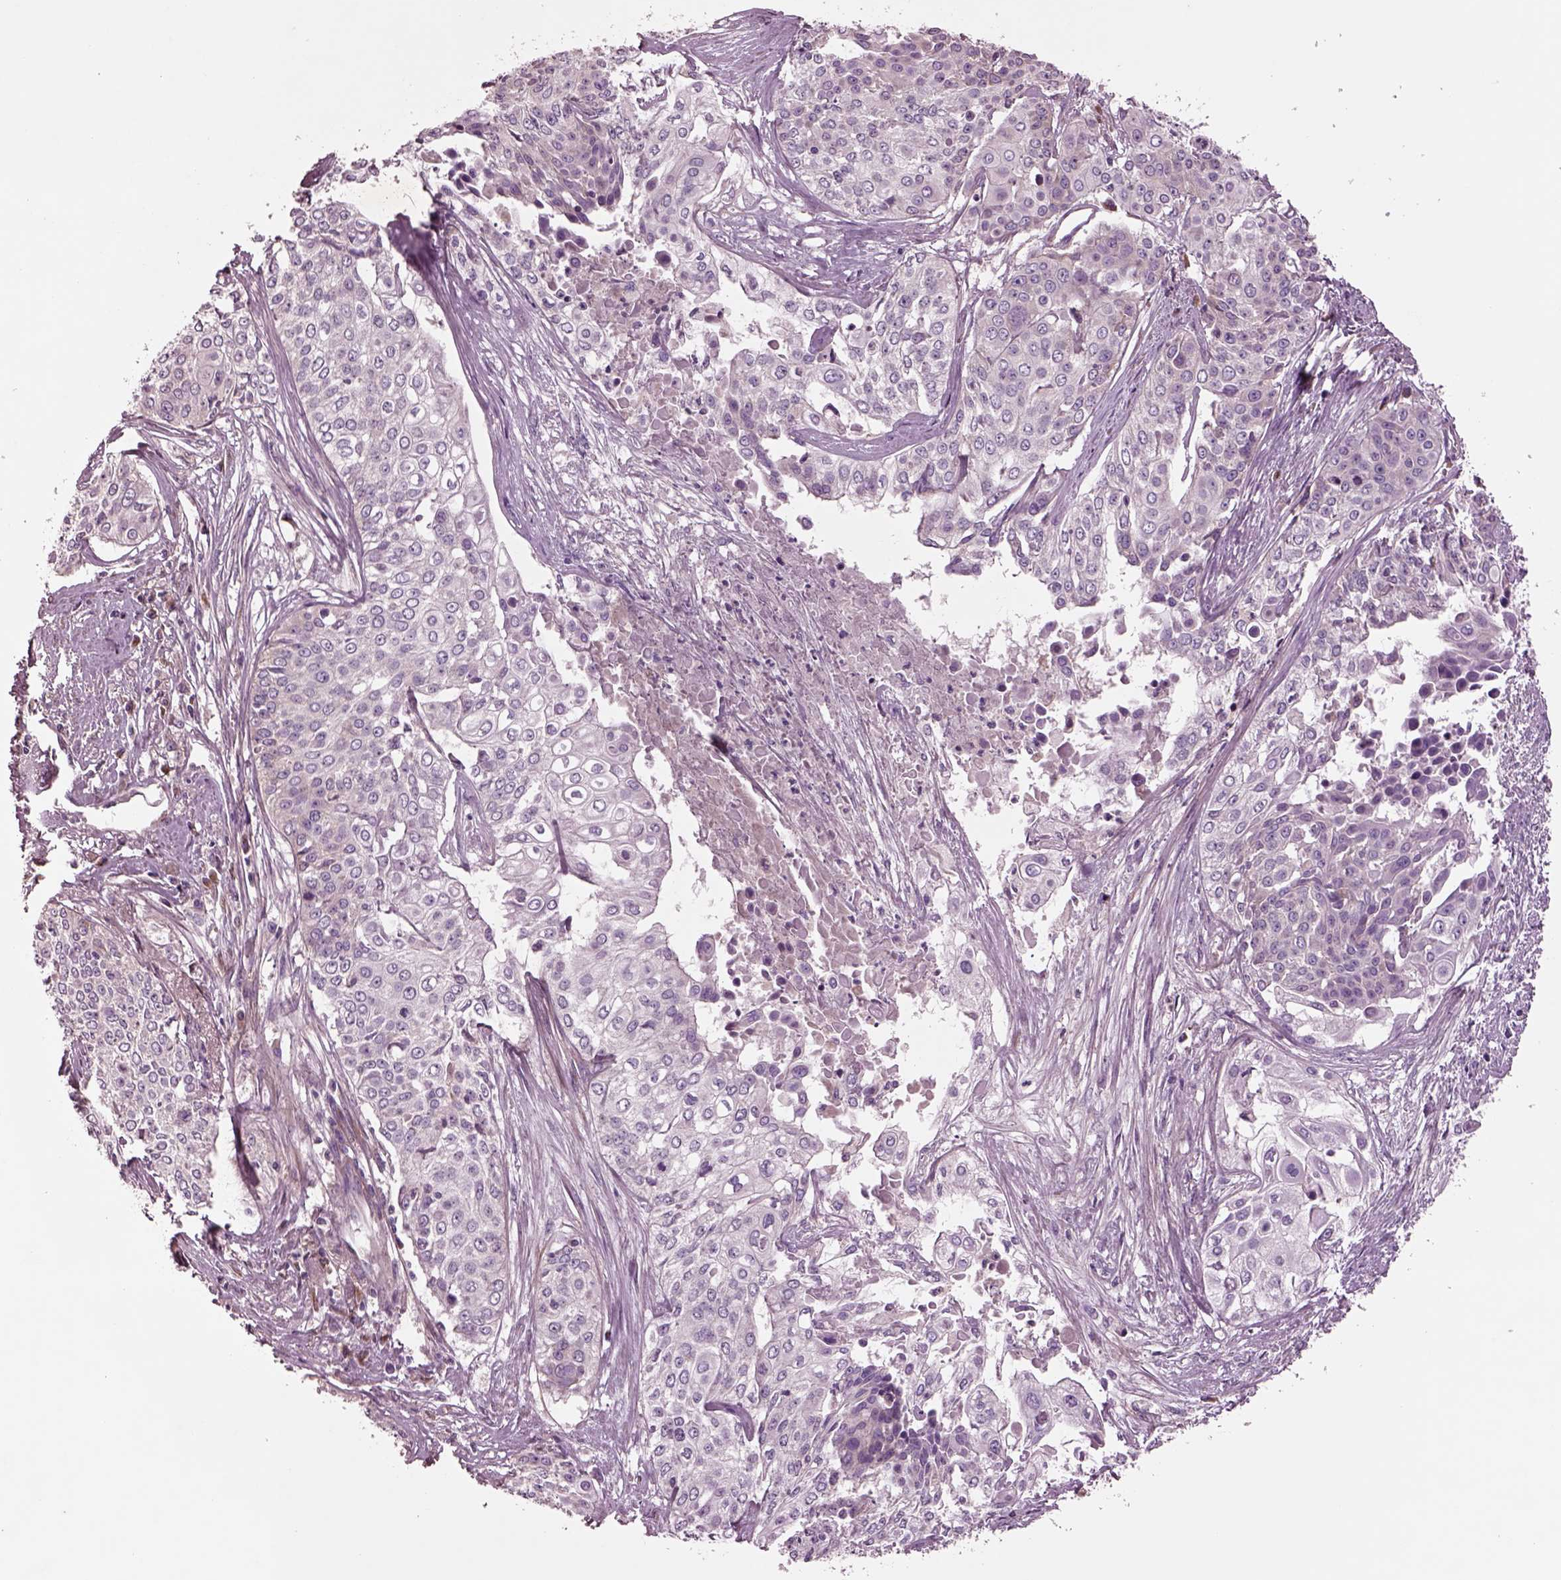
{"staining": {"intensity": "negative", "quantity": "none", "location": "none"}, "tissue": "cervical cancer", "cell_type": "Tumor cells", "image_type": "cancer", "snomed": [{"axis": "morphology", "description": "Squamous cell carcinoma, NOS"}, {"axis": "topography", "description": "Cervix"}], "caption": "A high-resolution photomicrograph shows IHC staining of cervical squamous cell carcinoma, which shows no significant expression in tumor cells.", "gene": "SEC23A", "patient": {"sex": "female", "age": 39}}